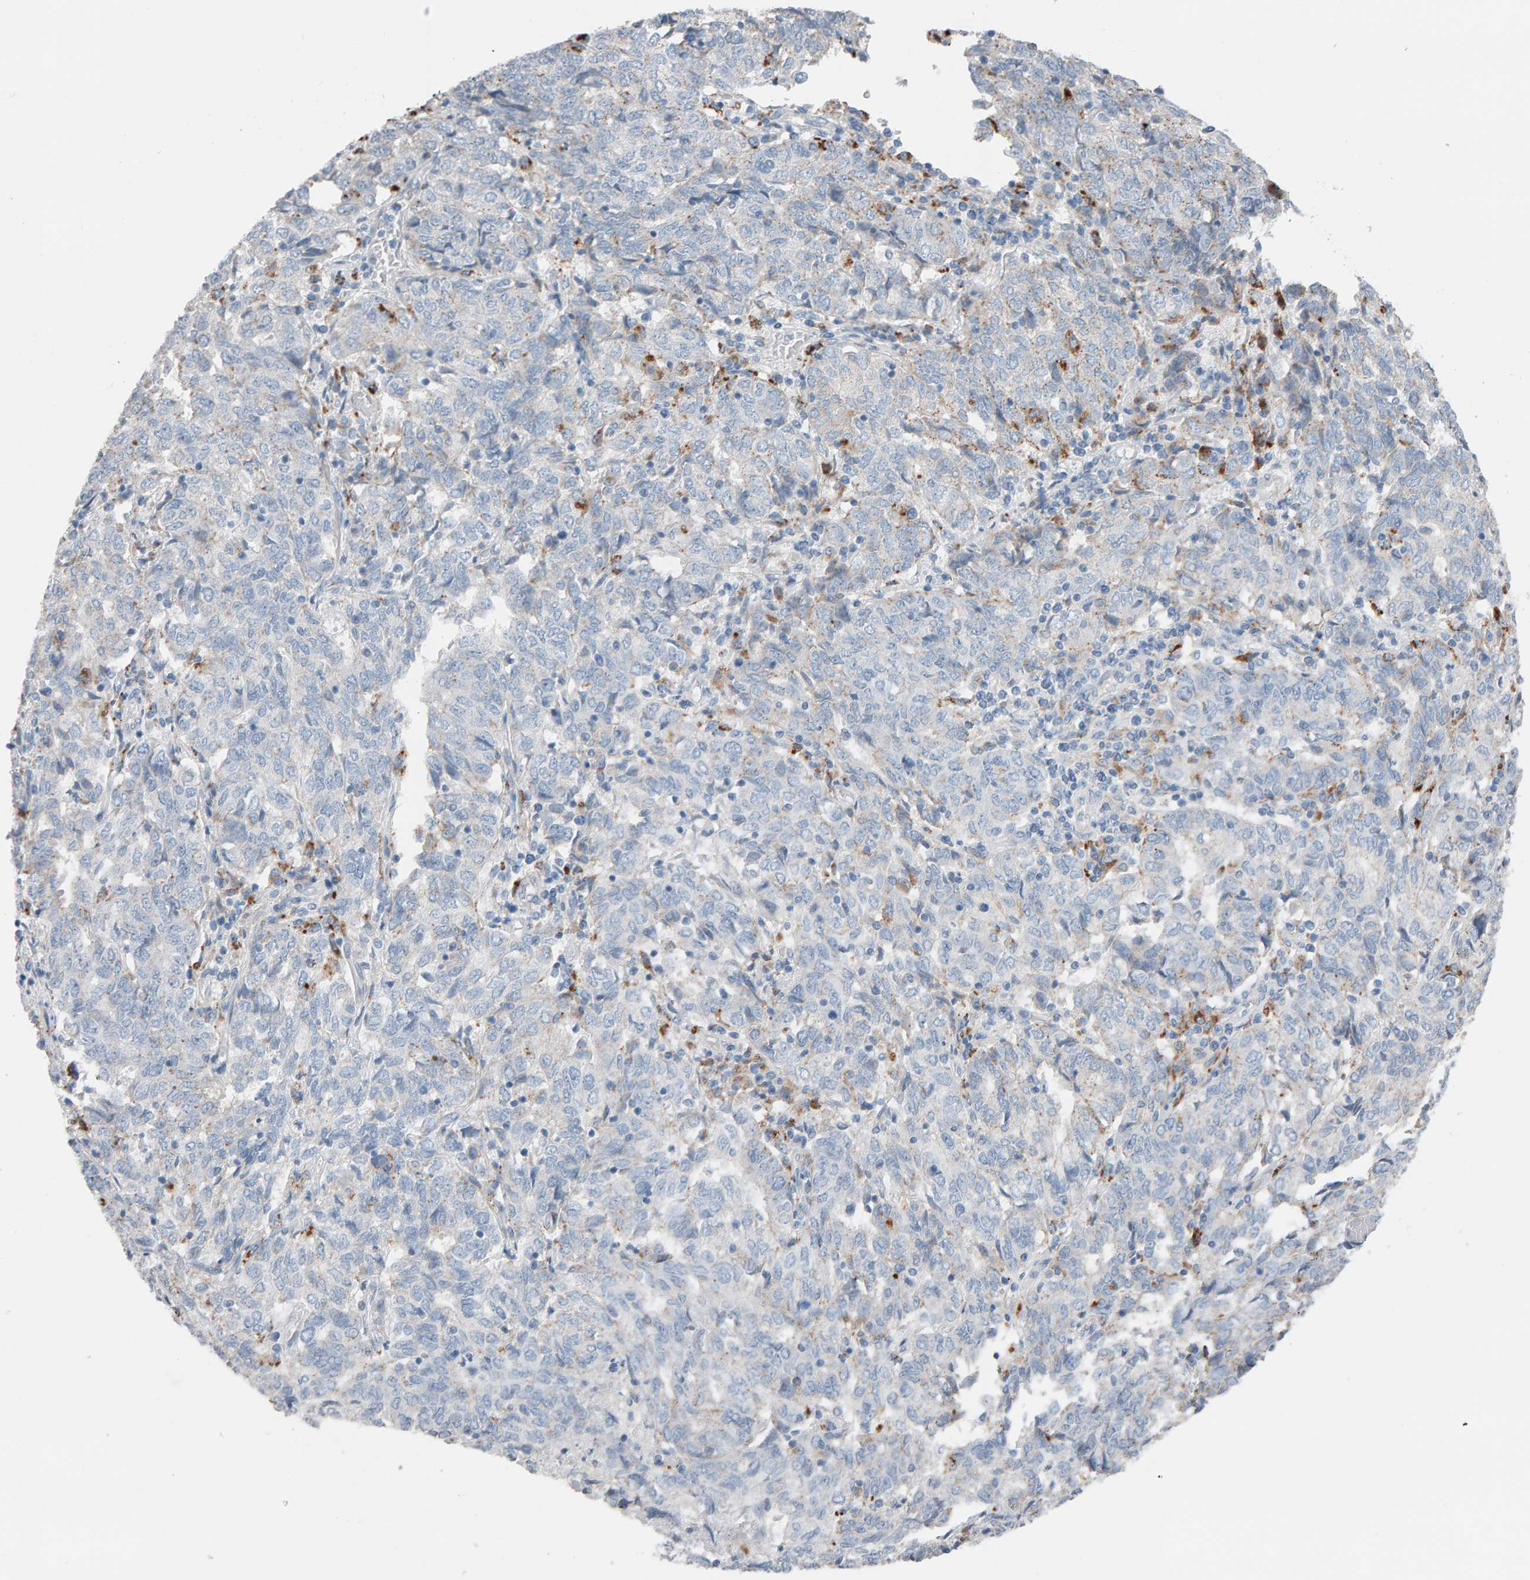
{"staining": {"intensity": "negative", "quantity": "none", "location": "none"}, "tissue": "endometrial cancer", "cell_type": "Tumor cells", "image_type": "cancer", "snomed": [{"axis": "morphology", "description": "Adenocarcinoma, NOS"}, {"axis": "topography", "description": "Endometrium"}], "caption": "Tumor cells show no significant protein expression in endometrial adenocarcinoma. The staining was performed using DAB (3,3'-diaminobenzidine) to visualize the protein expression in brown, while the nuclei were stained in blue with hematoxylin (Magnification: 20x).", "gene": "IPPK", "patient": {"sex": "female", "age": 80}}